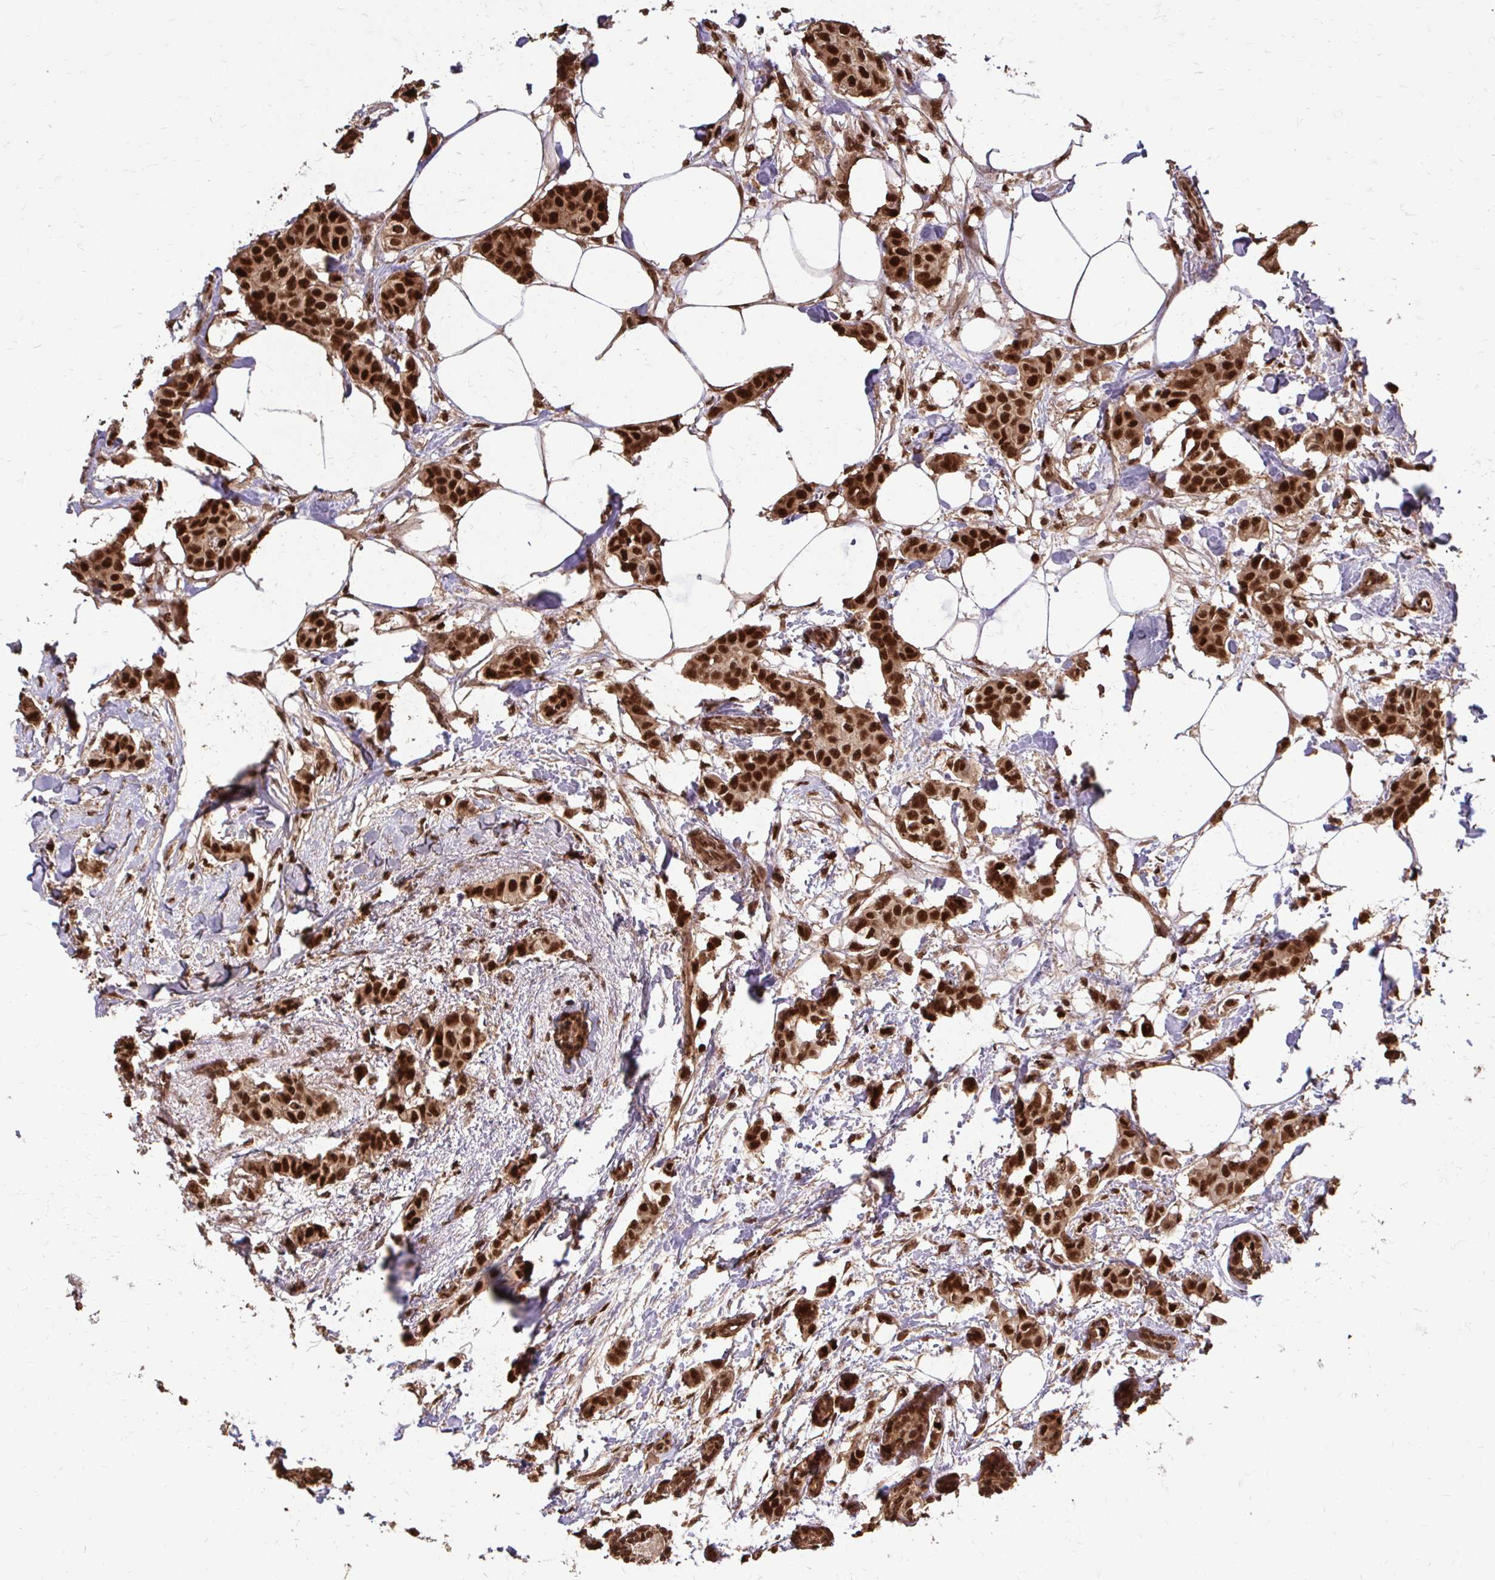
{"staining": {"intensity": "strong", "quantity": ">75%", "location": "nuclear"}, "tissue": "breast cancer", "cell_type": "Tumor cells", "image_type": "cancer", "snomed": [{"axis": "morphology", "description": "Duct carcinoma"}, {"axis": "topography", "description": "Breast"}], "caption": "IHC (DAB (3,3'-diaminobenzidine)) staining of breast cancer demonstrates strong nuclear protein expression in about >75% of tumor cells.", "gene": "SS18", "patient": {"sex": "female", "age": 62}}